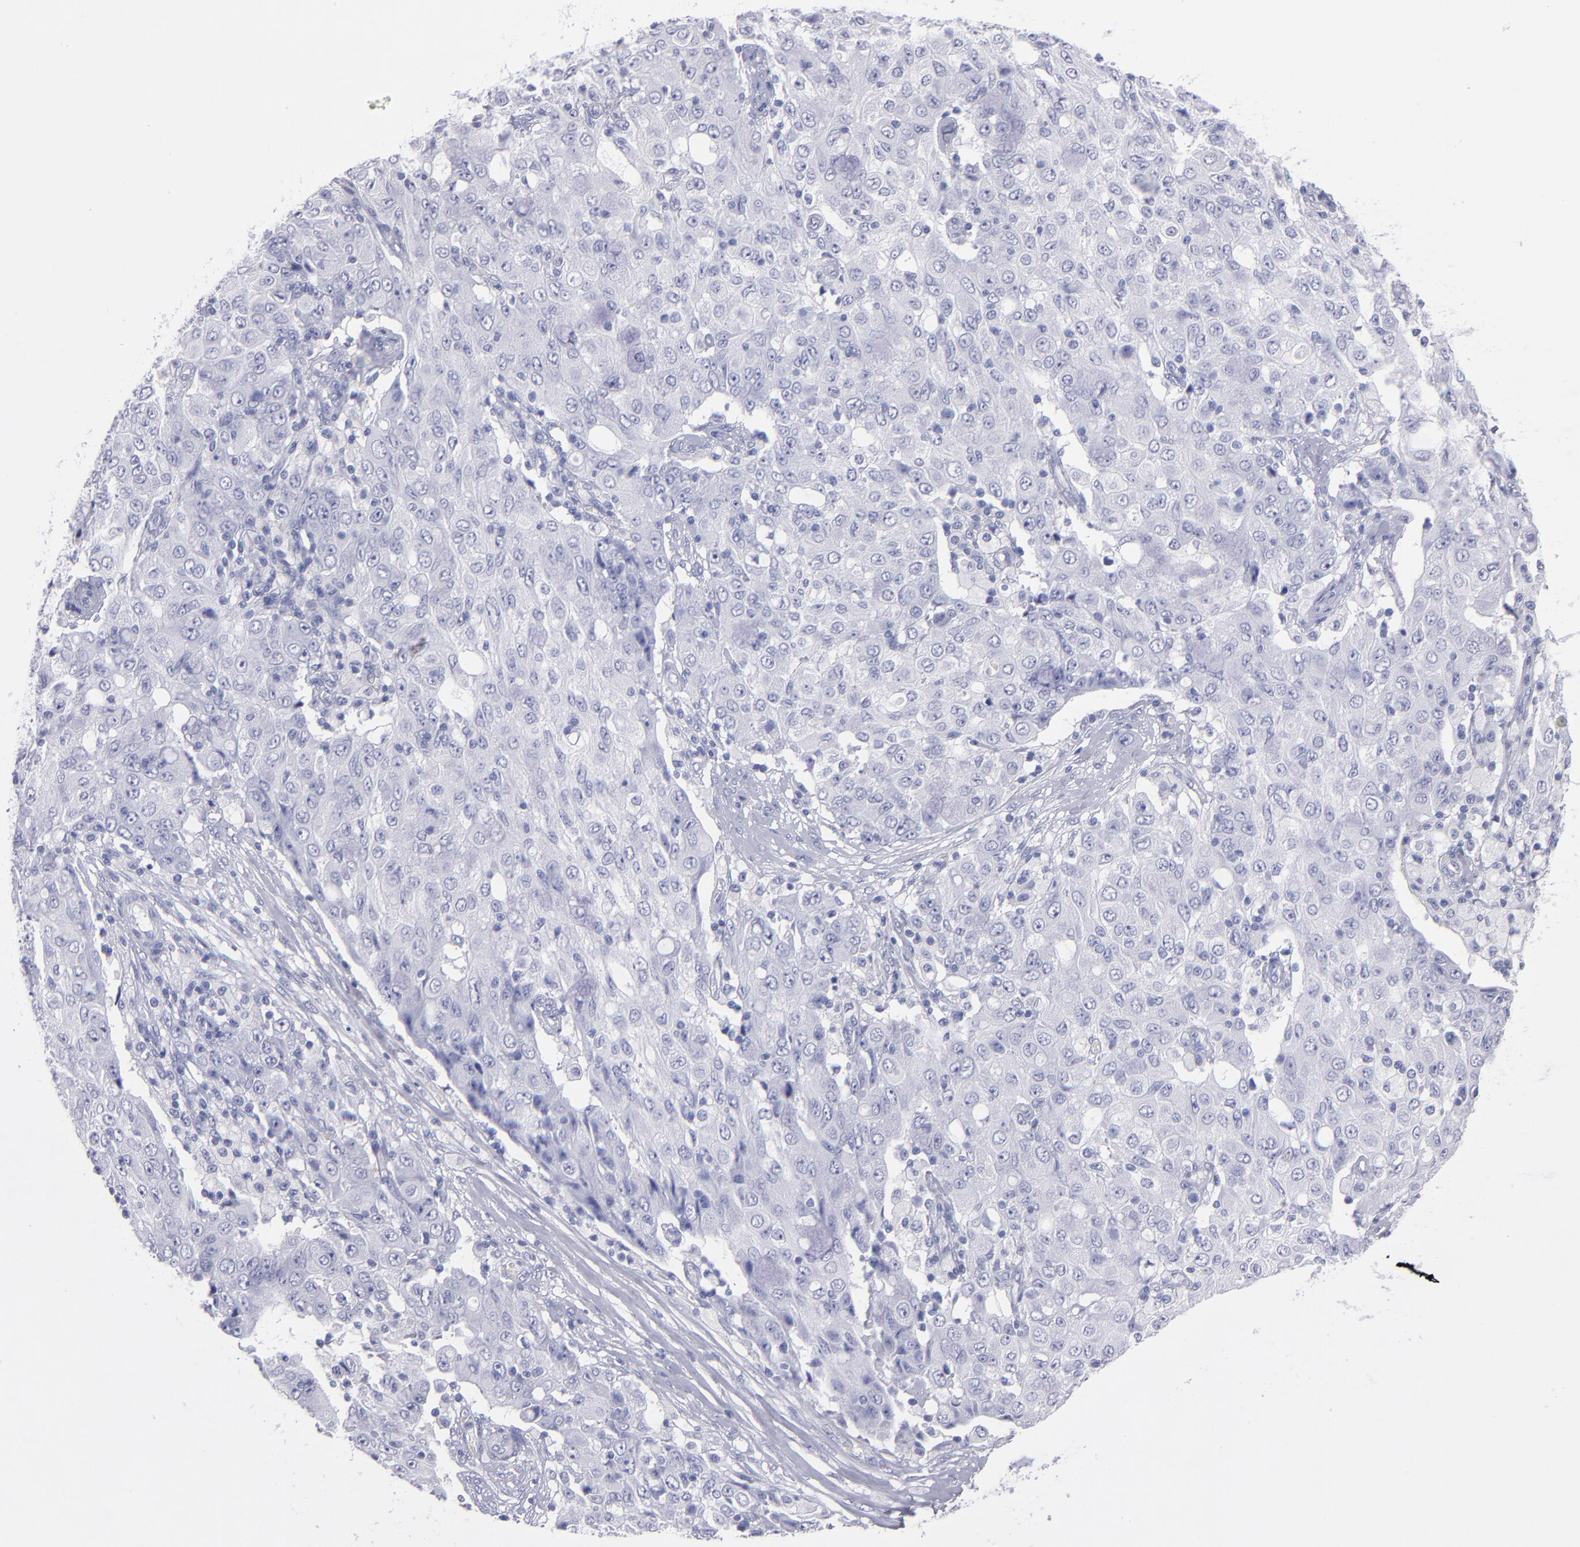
{"staining": {"intensity": "negative", "quantity": "none", "location": "none"}, "tissue": "ovarian cancer", "cell_type": "Tumor cells", "image_type": "cancer", "snomed": [{"axis": "morphology", "description": "Carcinoma, endometroid"}, {"axis": "topography", "description": "Ovary"}], "caption": "A histopathology image of human ovarian endometroid carcinoma is negative for staining in tumor cells.", "gene": "MB", "patient": {"sex": "female", "age": 42}}